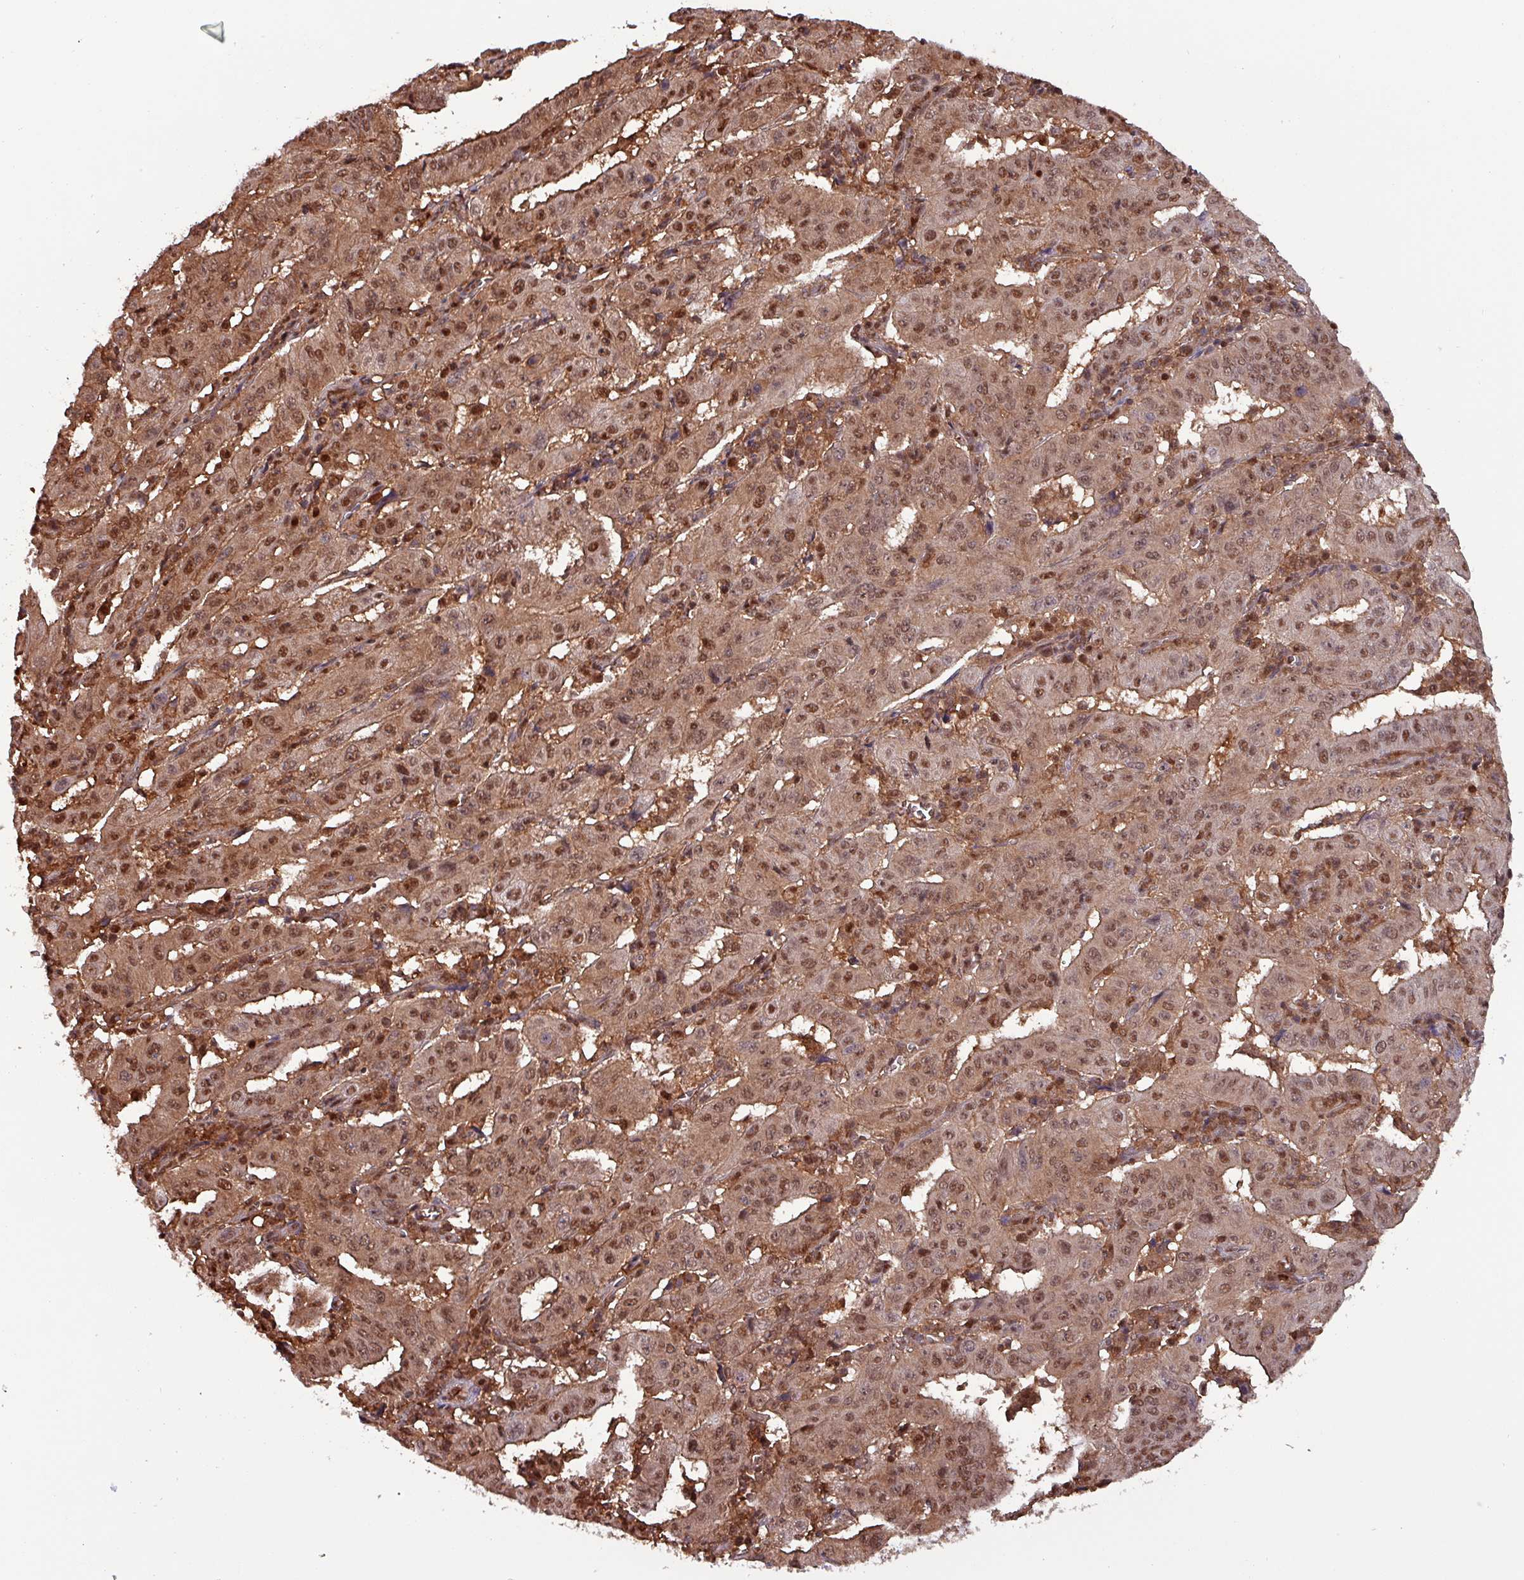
{"staining": {"intensity": "moderate", "quantity": ">75%", "location": "cytoplasmic/membranous,nuclear"}, "tissue": "pancreatic cancer", "cell_type": "Tumor cells", "image_type": "cancer", "snomed": [{"axis": "morphology", "description": "Adenocarcinoma, NOS"}, {"axis": "topography", "description": "Pancreas"}], "caption": "Immunohistochemical staining of human adenocarcinoma (pancreatic) demonstrates moderate cytoplasmic/membranous and nuclear protein expression in about >75% of tumor cells.", "gene": "PSMB8", "patient": {"sex": "male", "age": 63}}